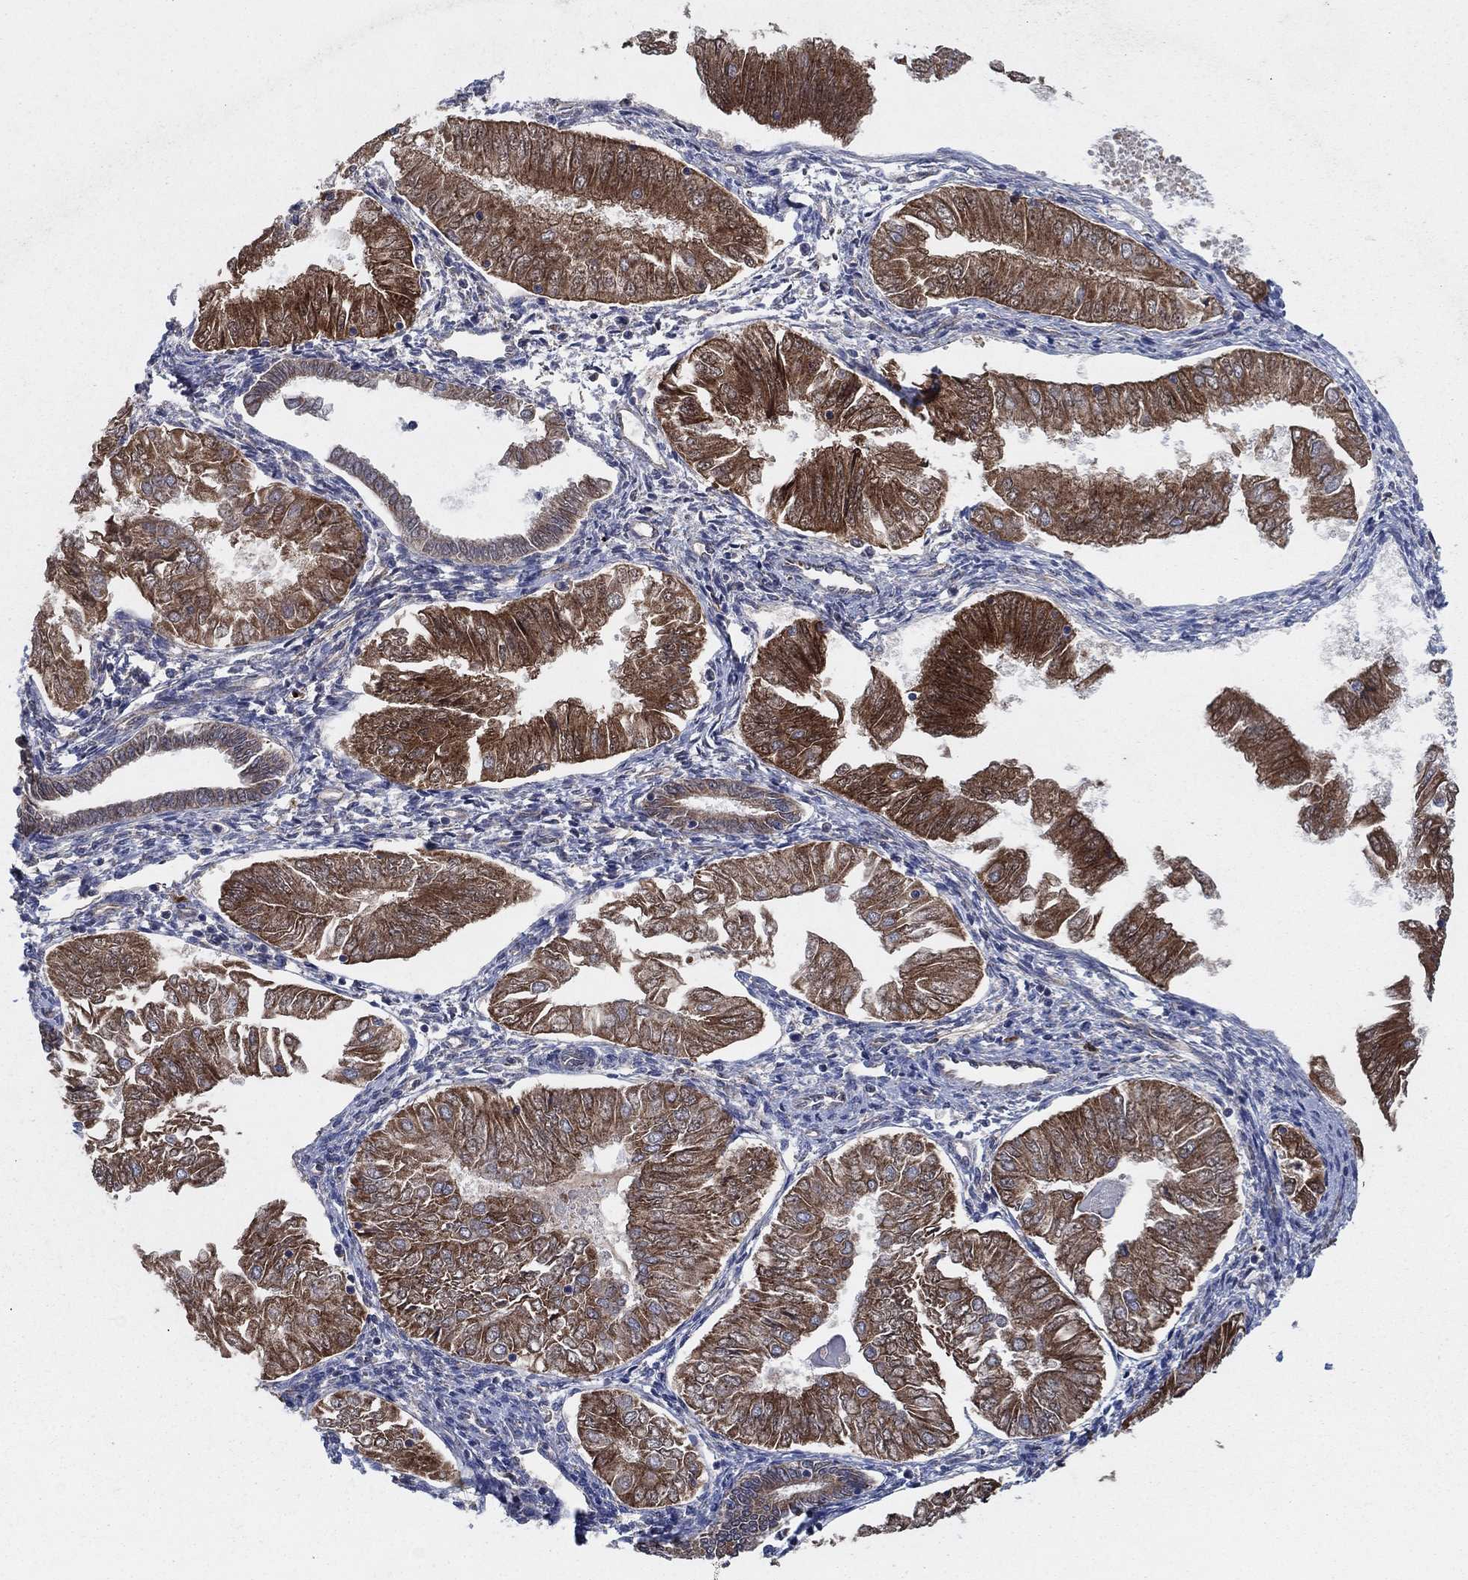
{"staining": {"intensity": "strong", "quantity": ">75%", "location": "cytoplasmic/membranous"}, "tissue": "endometrial cancer", "cell_type": "Tumor cells", "image_type": "cancer", "snomed": [{"axis": "morphology", "description": "Adenocarcinoma, NOS"}, {"axis": "topography", "description": "Endometrium"}], "caption": "This photomicrograph displays immunohistochemistry staining of endometrial adenocarcinoma, with high strong cytoplasmic/membranous staining in about >75% of tumor cells.", "gene": "HID1", "patient": {"sex": "female", "age": 53}}